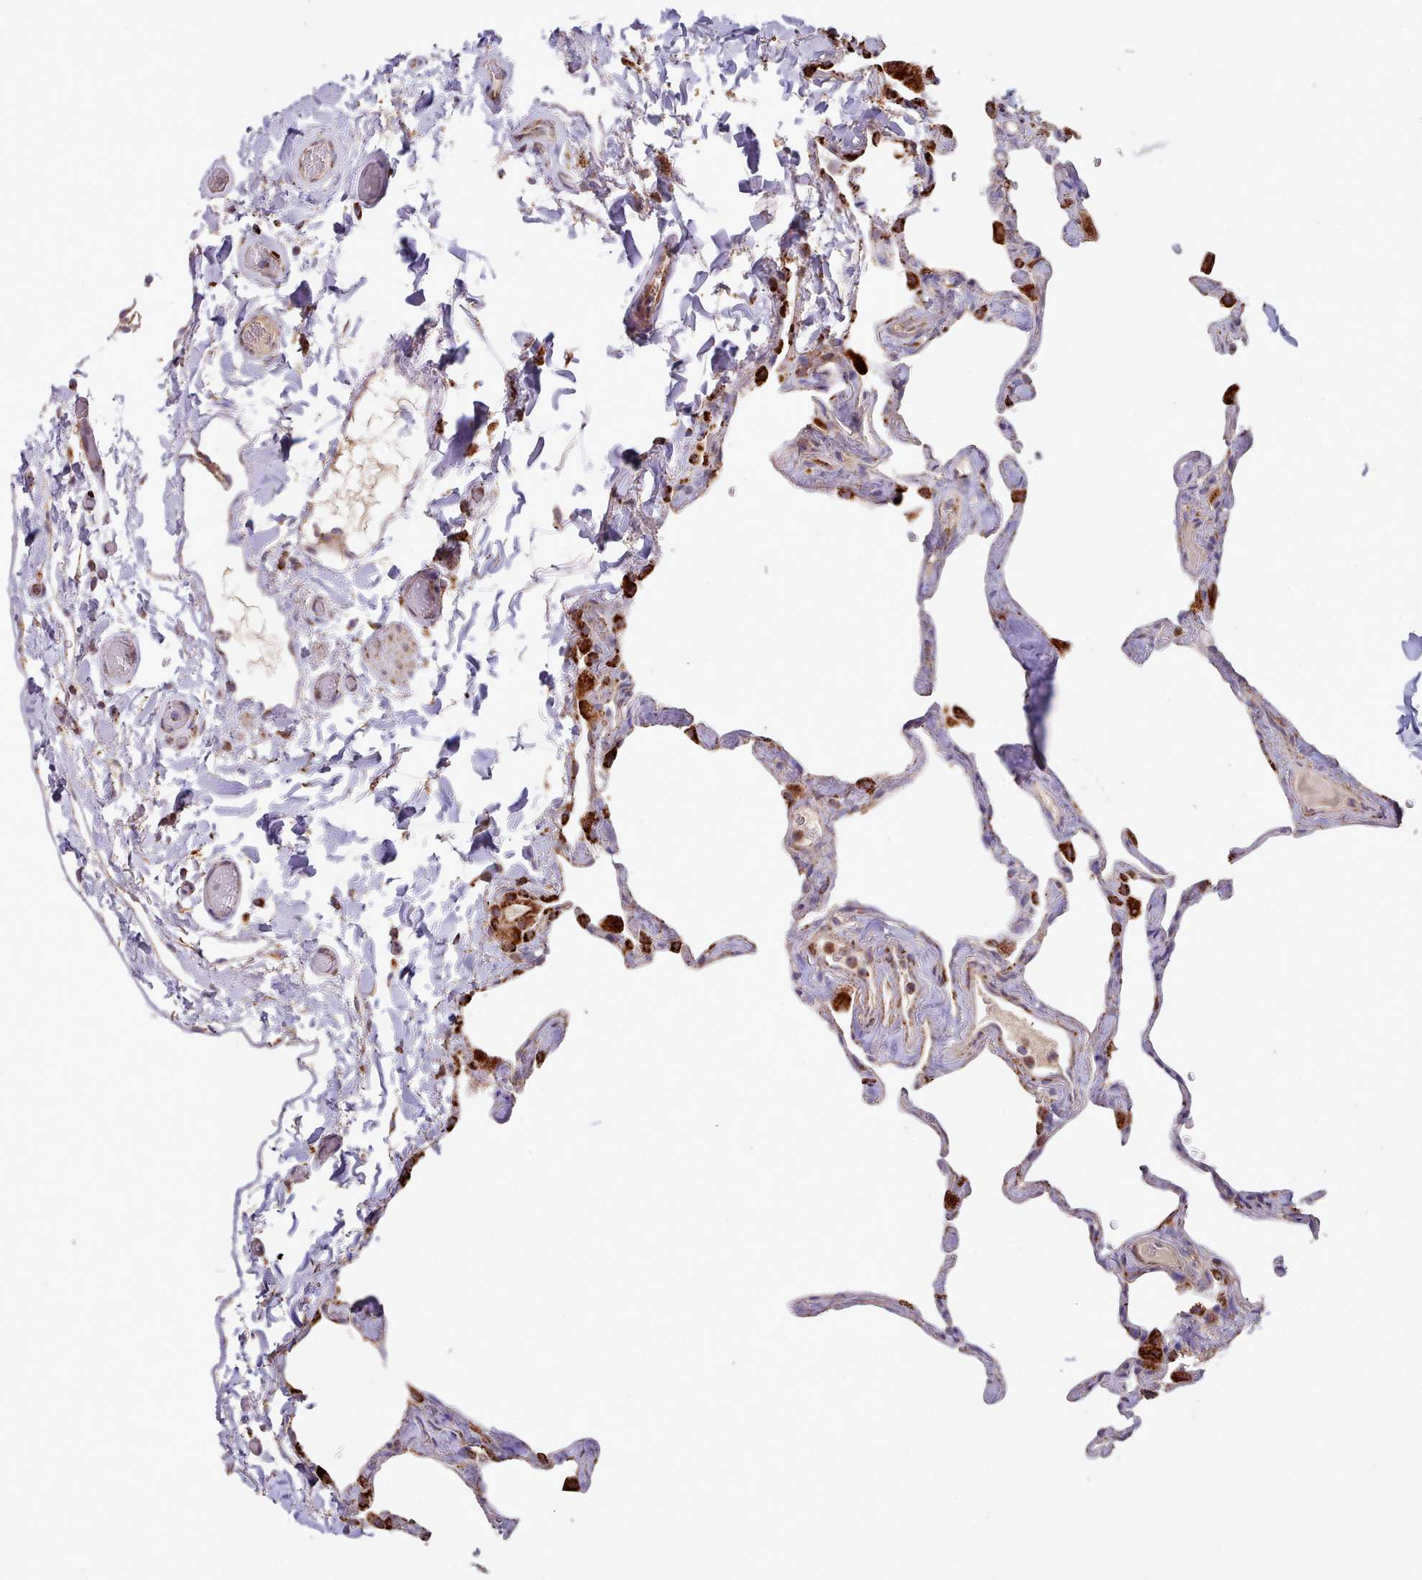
{"staining": {"intensity": "strong", "quantity": "<25%", "location": "cytoplasmic/membranous"}, "tissue": "lung", "cell_type": "Alveolar cells", "image_type": "normal", "snomed": [{"axis": "morphology", "description": "Normal tissue, NOS"}, {"axis": "topography", "description": "Lung"}], "caption": "High-magnification brightfield microscopy of unremarkable lung stained with DAB (3,3'-diaminobenzidine) (brown) and counterstained with hematoxylin (blue). alveolar cells exhibit strong cytoplasmic/membranous expression is present in approximately<25% of cells. The staining was performed using DAB to visualize the protein expression in brown, while the nuclei were stained in blue with hematoxylin (Magnification: 20x).", "gene": "HSDL2", "patient": {"sex": "male", "age": 65}}